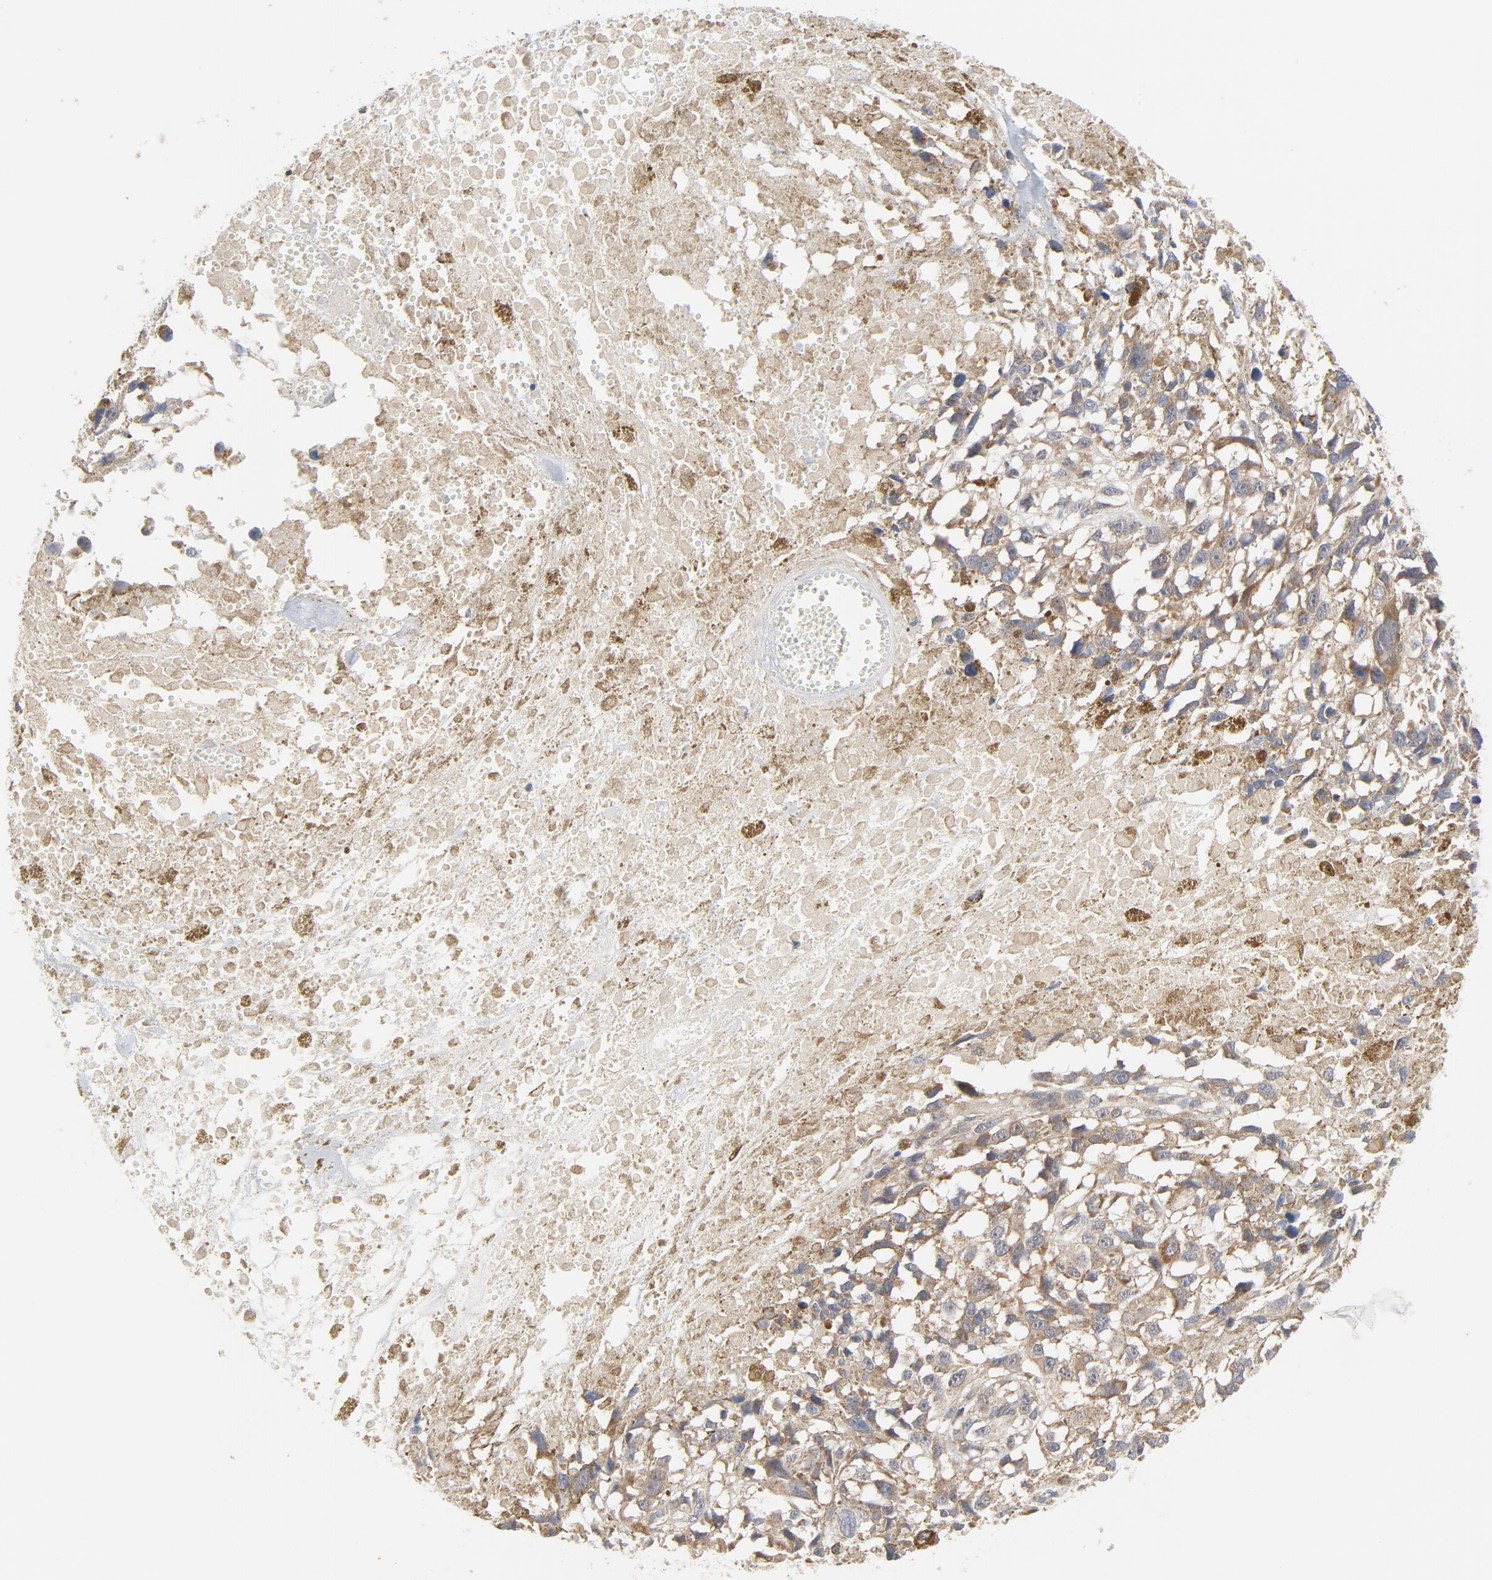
{"staining": {"intensity": "moderate", "quantity": ">75%", "location": "cytoplasmic/membranous"}, "tissue": "melanoma", "cell_type": "Tumor cells", "image_type": "cancer", "snomed": [{"axis": "morphology", "description": "Malignant melanoma, Metastatic site"}, {"axis": "topography", "description": "Lymph node"}], "caption": "Melanoma stained for a protein reveals moderate cytoplasmic/membranous positivity in tumor cells.", "gene": "C14orf119", "patient": {"sex": "male", "age": 59}}